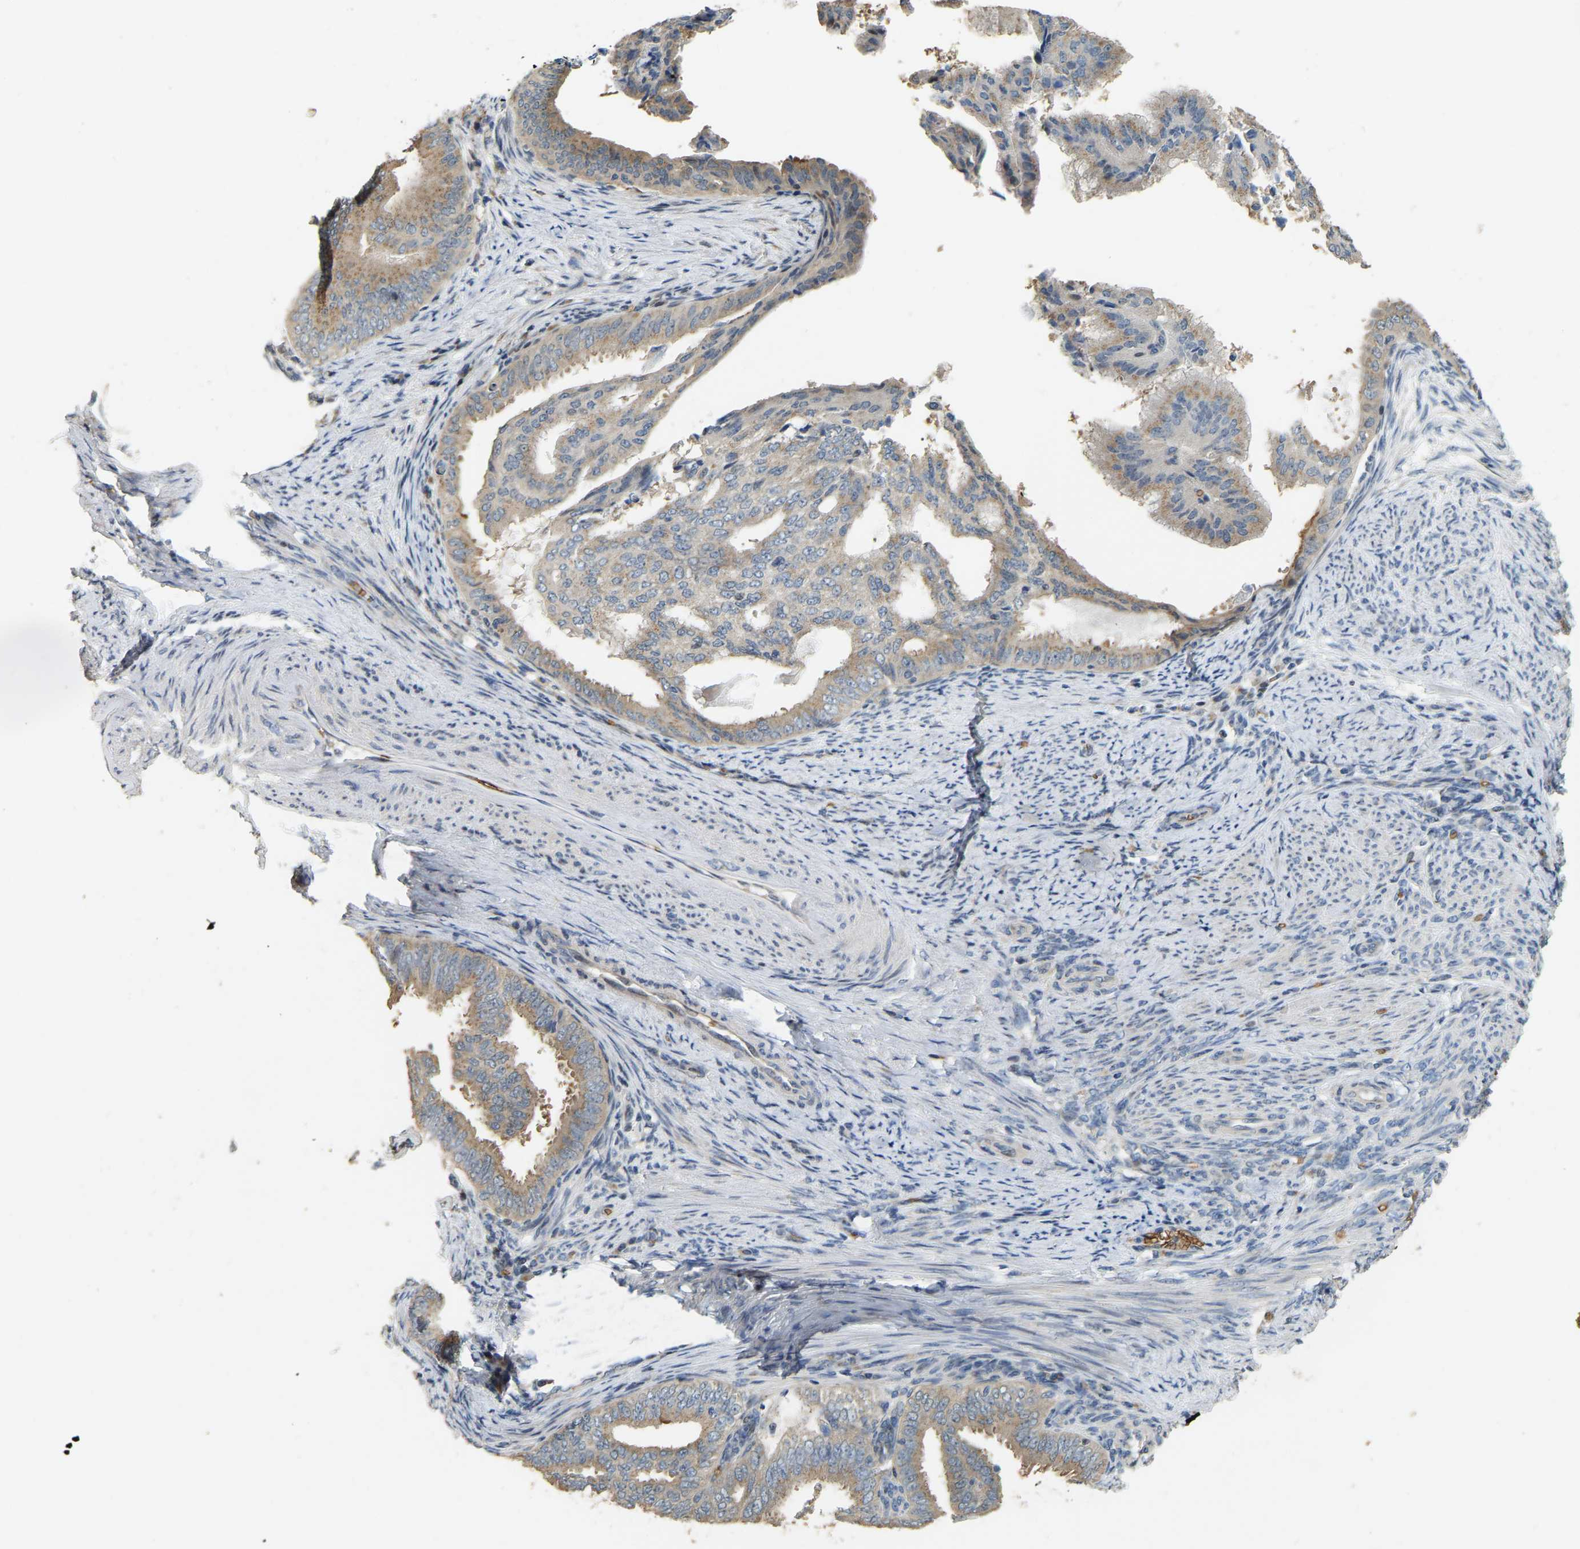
{"staining": {"intensity": "moderate", "quantity": ">75%", "location": "cytoplasmic/membranous"}, "tissue": "endometrial cancer", "cell_type": "Tumor cells", "image_type": "cancer", "snomed": [{"axis": "morphology", "description": "Adenocarcinoma, NOS"}, {"axis": "topography", "description": "Endometrium"}], "caption": "The immunohistochemical stain labels moderate cytoplasmic/membranous positivity in tumor cells of adenocarcinoma (endometrial) tissue. The staining was performed using DAB (3,3'-diaminobenzidine) to visualize the protein expression in brown, while the nuclei were stained in blue with hematoxylin (Magnification: 20x).", "gene": "CFAP298", "patient": {"sex": "female", "age": 58}}